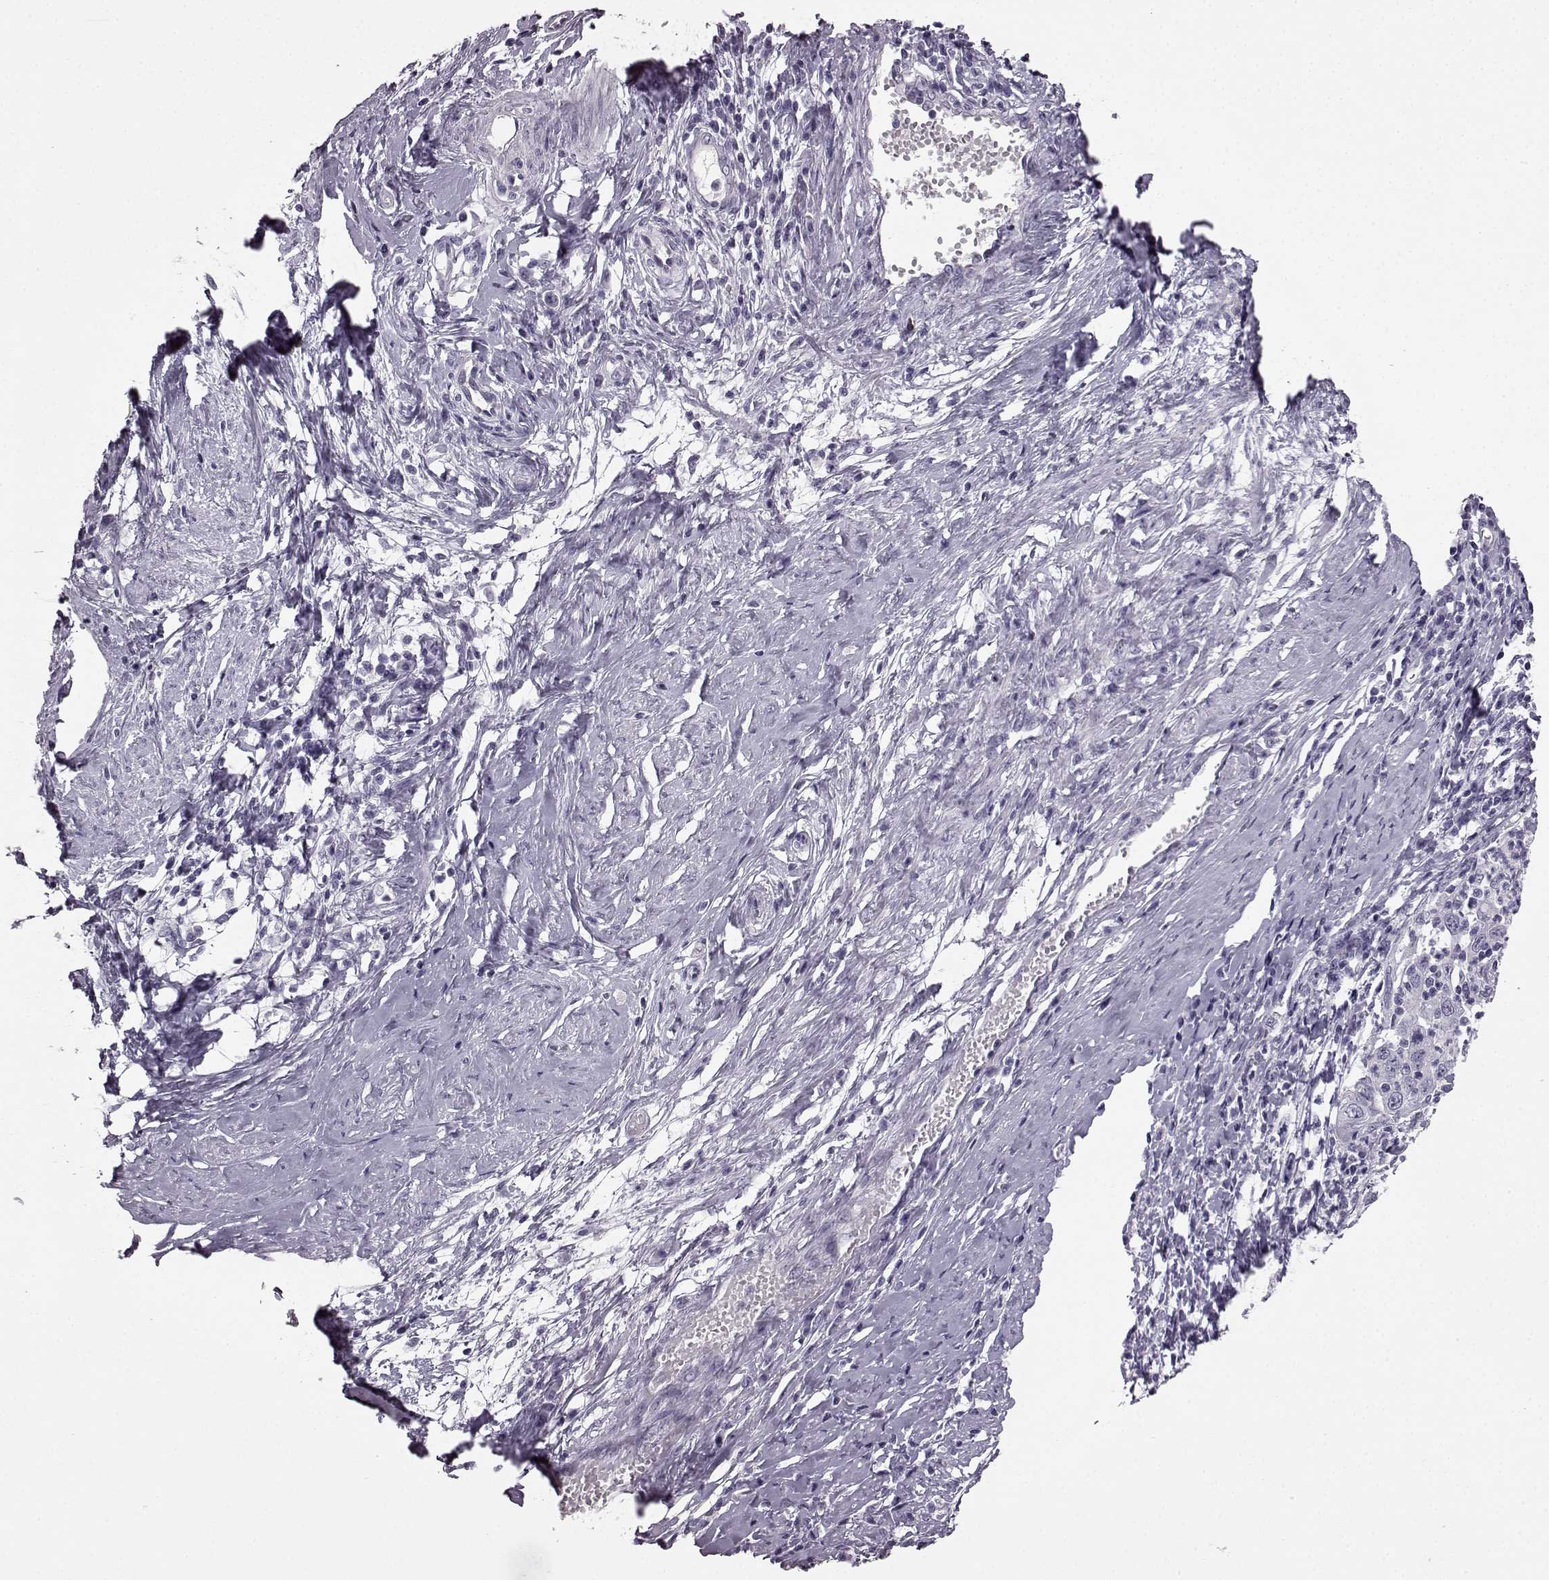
{"staining": {"intensity": "negative", "quantity": "none", "location": "none"}, "tissue": "cervical cancer", "cell_type": "Tumor cells", "image_type": "cancer", "snomed": [{"axis": "morphology", "description": "Squamous cell carcinoma, NOS"}, {"axis": "topography", "description": "Cervix"}], "caption": "A high-resolution photomicrograph shows immunohistochemistry staining of cervical cancer (squamous cell carcinoma), which exhibits no significant staining in tumor cells. Nuclei are stained in blue.", "gene": "PRPH2", "patient": {"sex": "female", "age": 46}}